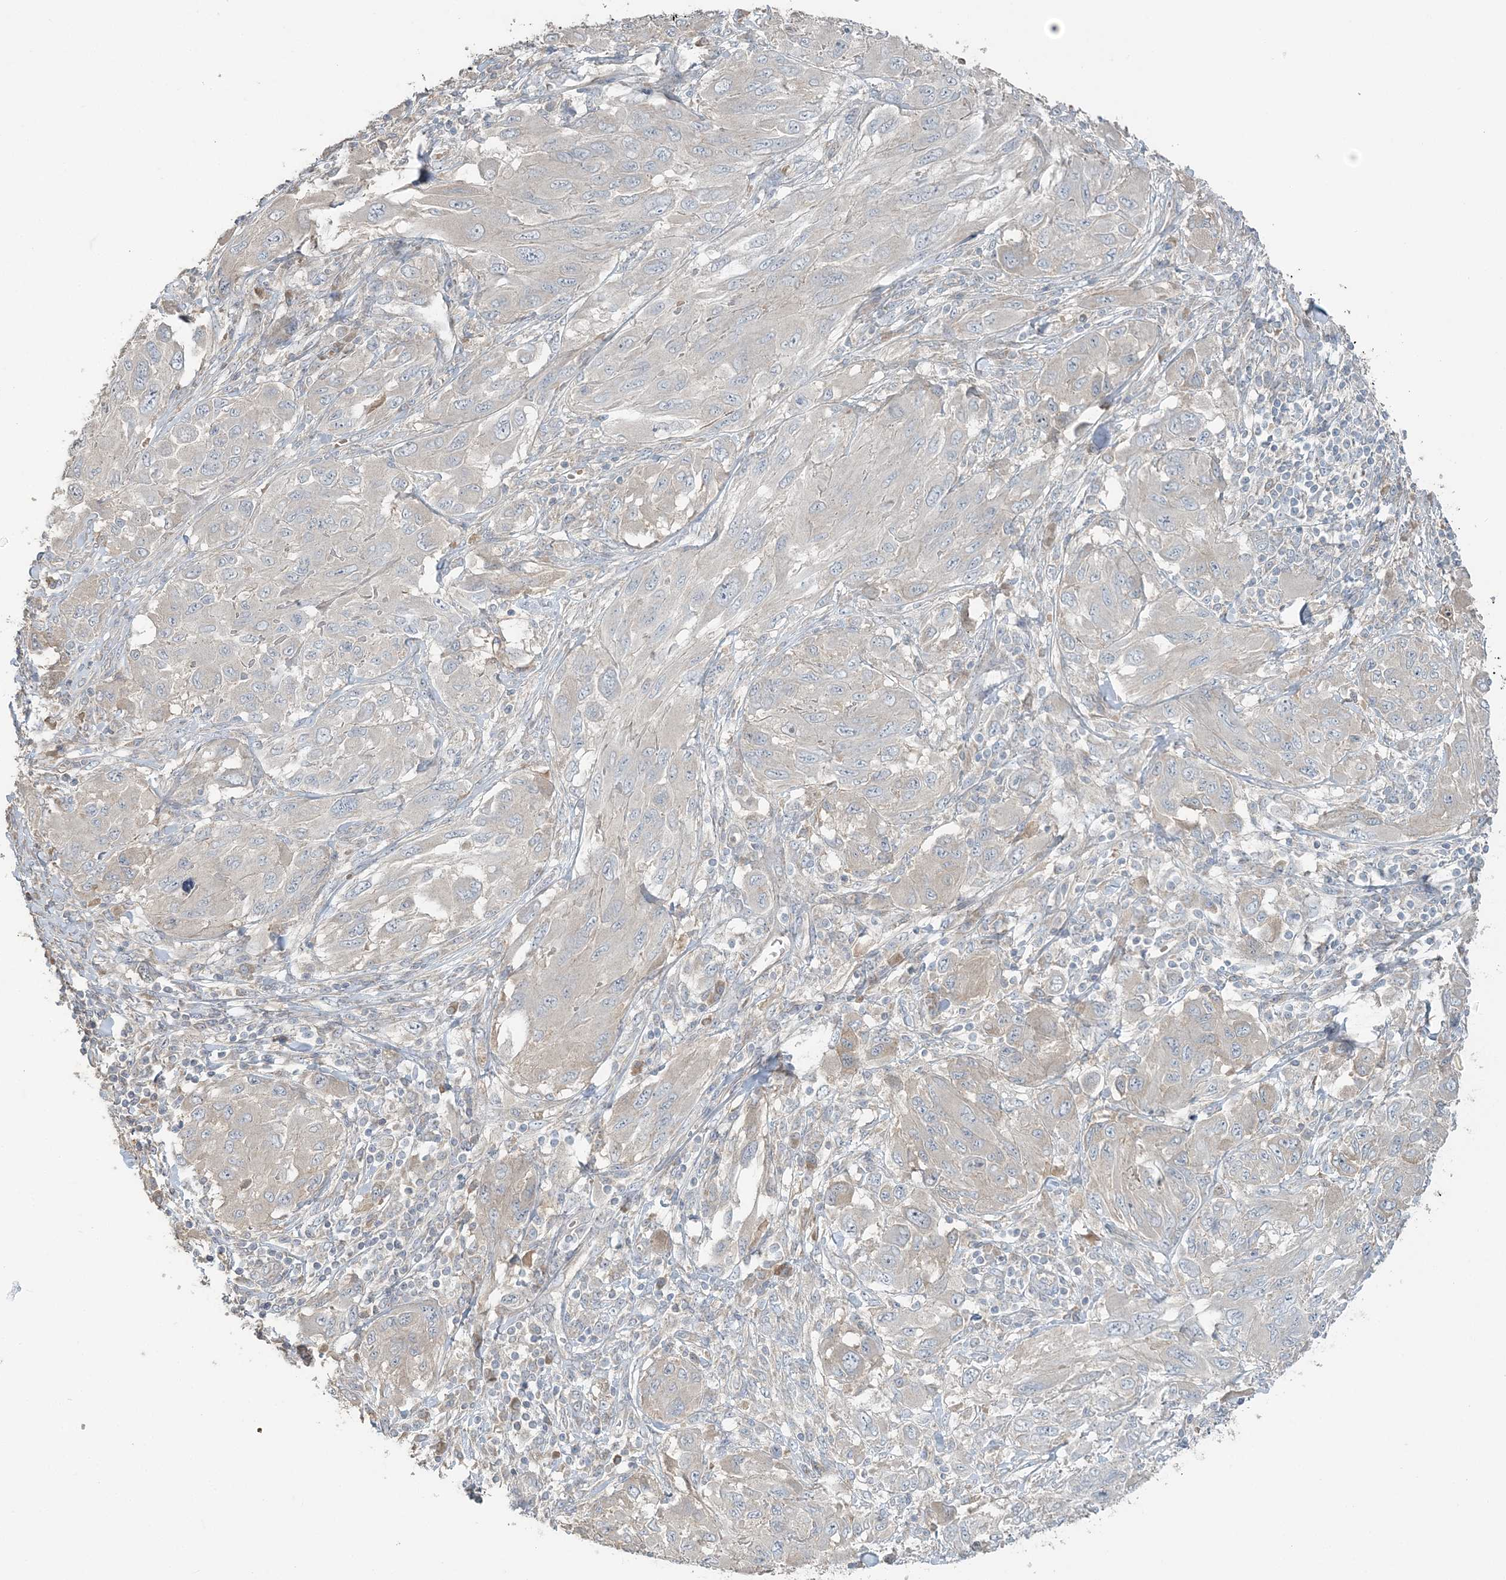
{"staining": {"intensity": "negative", "quantity": "none", "location": "none"}, "tissue": "melanoma", "cell_type": "Tumor cells", "image_type": "cancer", "snomed": [{"axis": "morphology", "description": "Malignant melanoma, NOS"}, {"axis": "topography", "description": "Skin"}], "caption": "The histopathology image displays no significant staining in tumor cells of melanoma. (Stains: DAB IHC with hematoxylin counter stain, Microscopy: brightfield microscopy at high magnification).", "gene": "SLC4A10", "patient": {"sex": "female", "age": 91}}